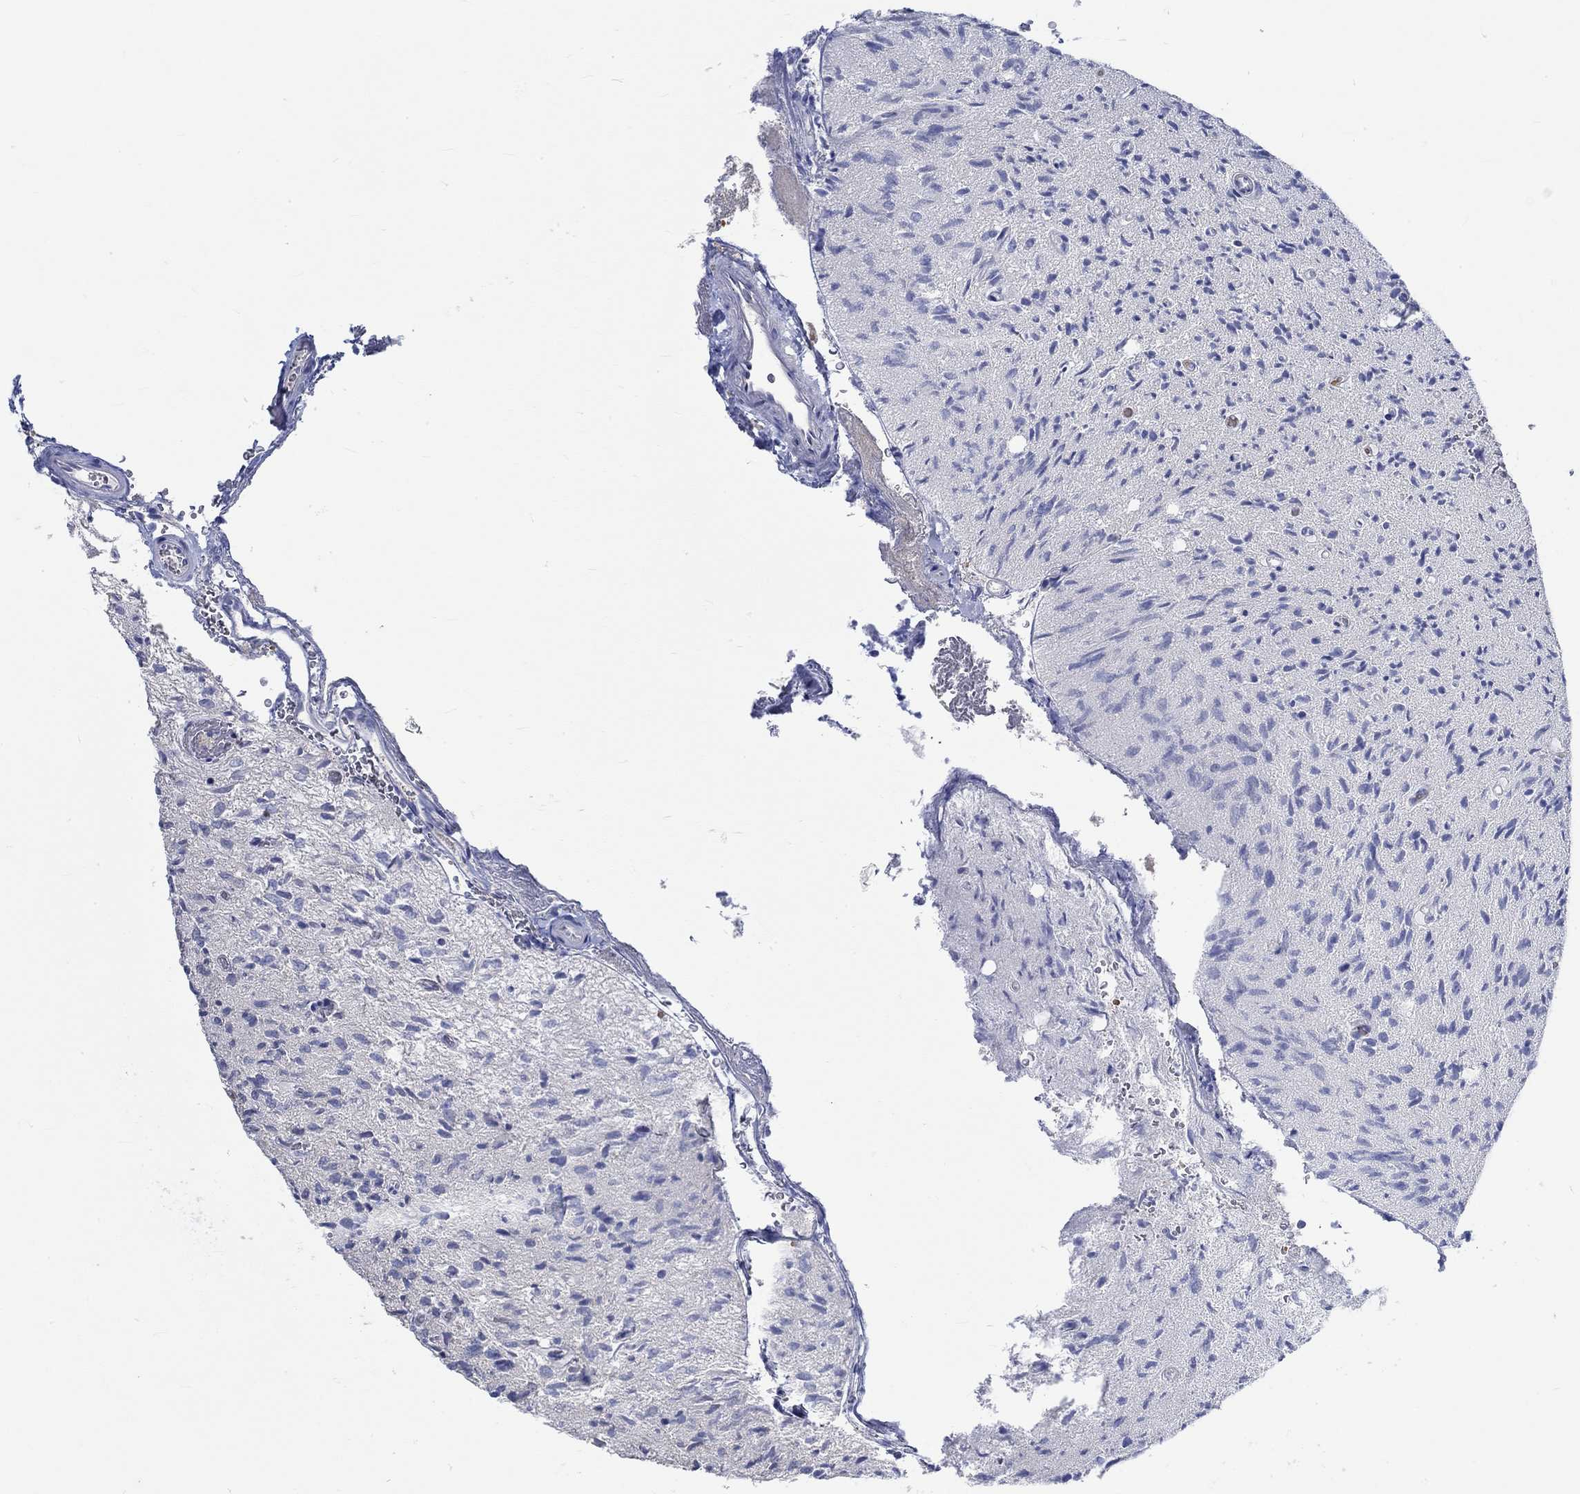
{"staining": {"intensity": "negative", "quantity": "none", "location": "none"}, "tissue": "glioma", "cell_type": "Tumor cells", "image_type": "cancer", "snomed": [{"axis": "morphology", "description": "Glioma, malignant, High grade"}, {"axis": "topography", "description": "Brain"}], "caption": "The immunohistochemistry photomicrograph has no significant positivity in tumor cells of high-grade glioma (malignant) tissue.", "gene": "KCNA1", "patient": {"sex": "male", "age": 64}}